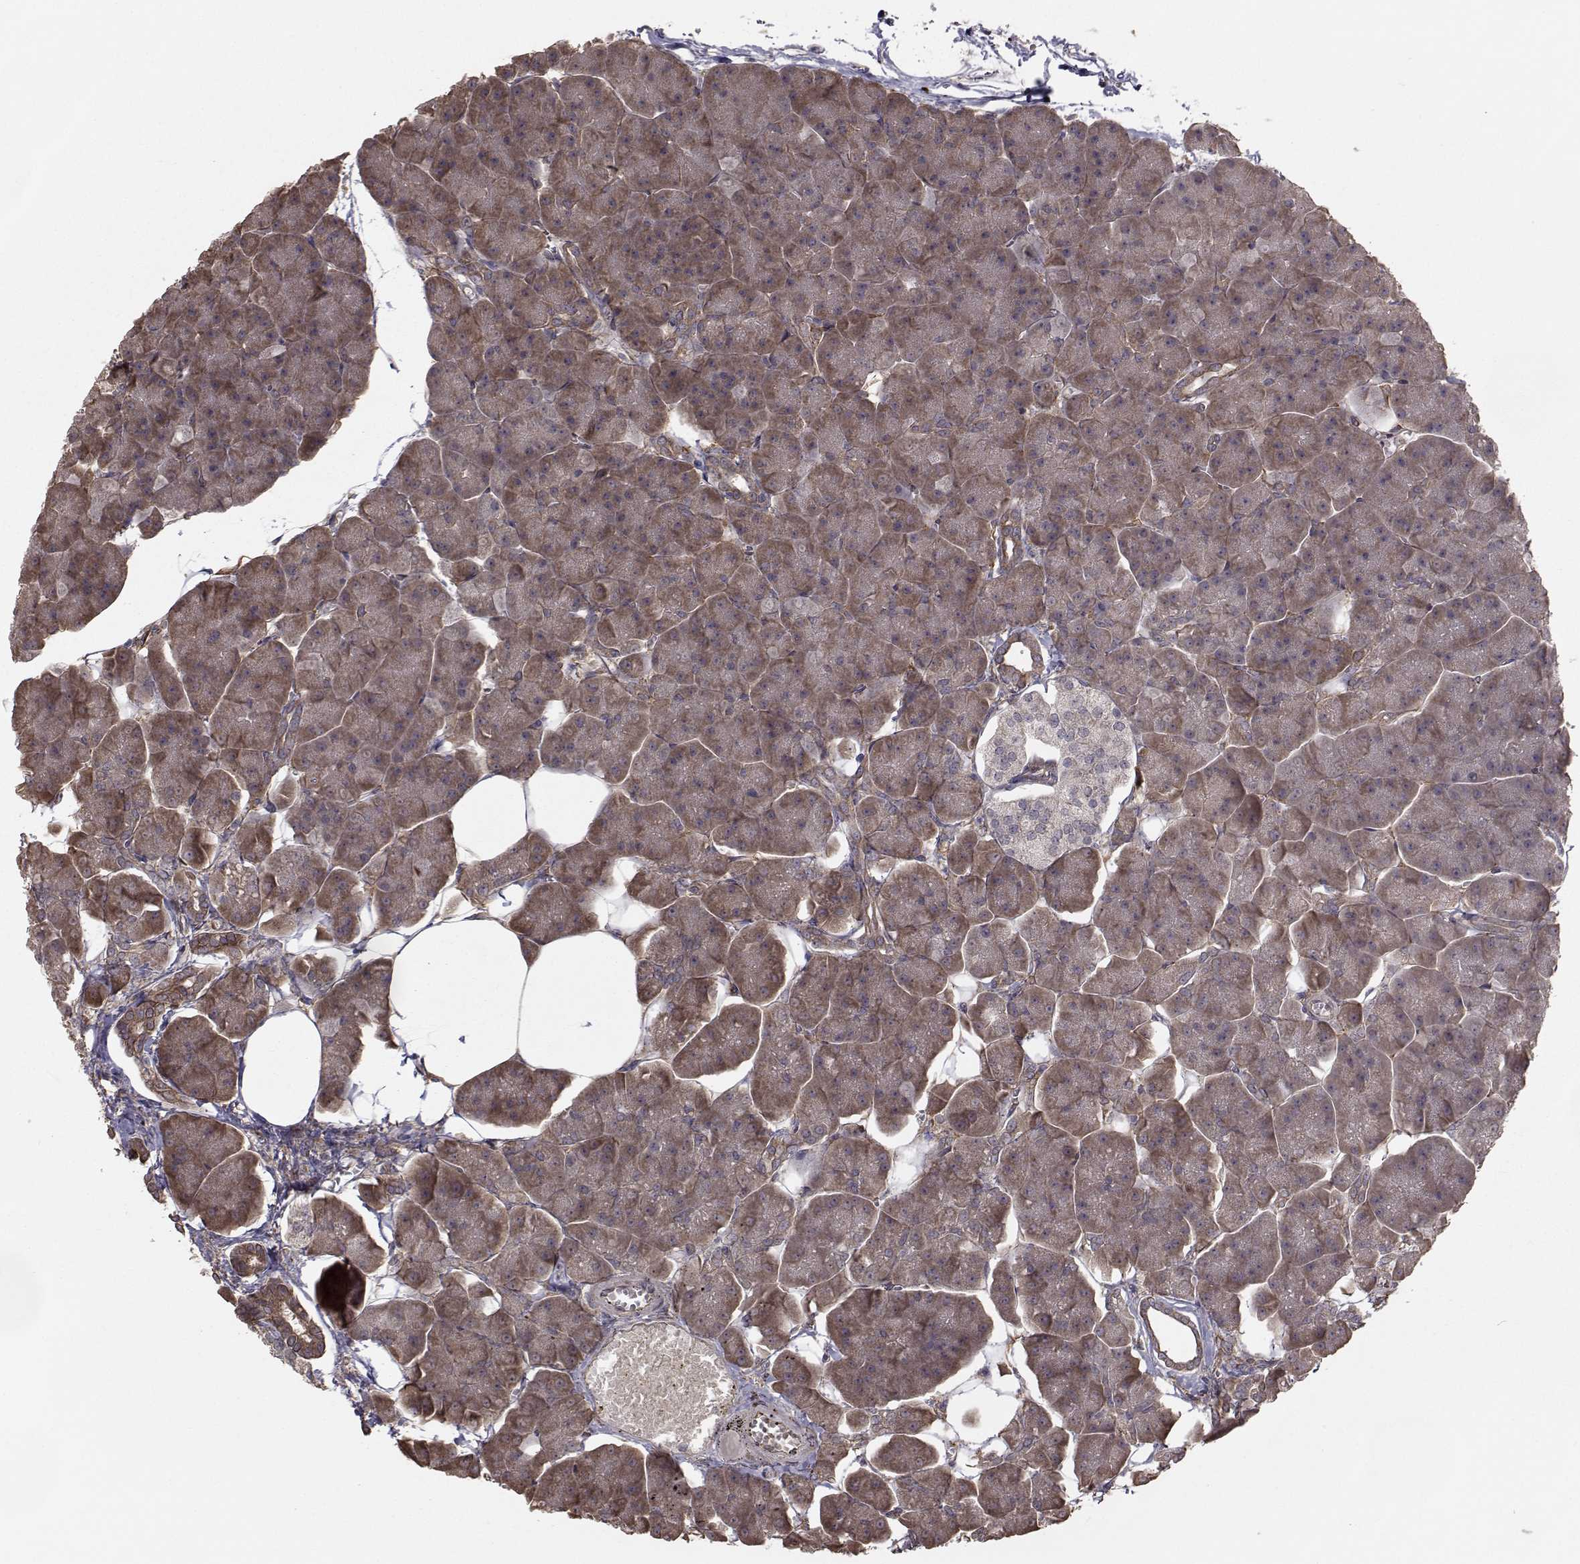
{"staining": {"intensity": "weak", "quantity": ">75%", "location": "cytoplasmic/membranous"}, "tissue": "pancreas", "cell_type": "Exocrine glandular cells", "image_type": "normal", "snomed": [{"axis": "morphology", "description": "Normal tissue, NOS"}, {"axis": "topography", "description": "Adipose tissue"}, {"axis": "topography", "description": "Pancreas"}, {"axis": "topography", "description": "Peripheral nerve tissue"}], "caption": "The histopathology image shows staining of unremarkable pancreas, revealing weak cytoplasmic/membranous protein expression (brown color) within exocrine glandular cells.", "gene": "TRIP10", "patient": {"sex": "female", "age": 58}}